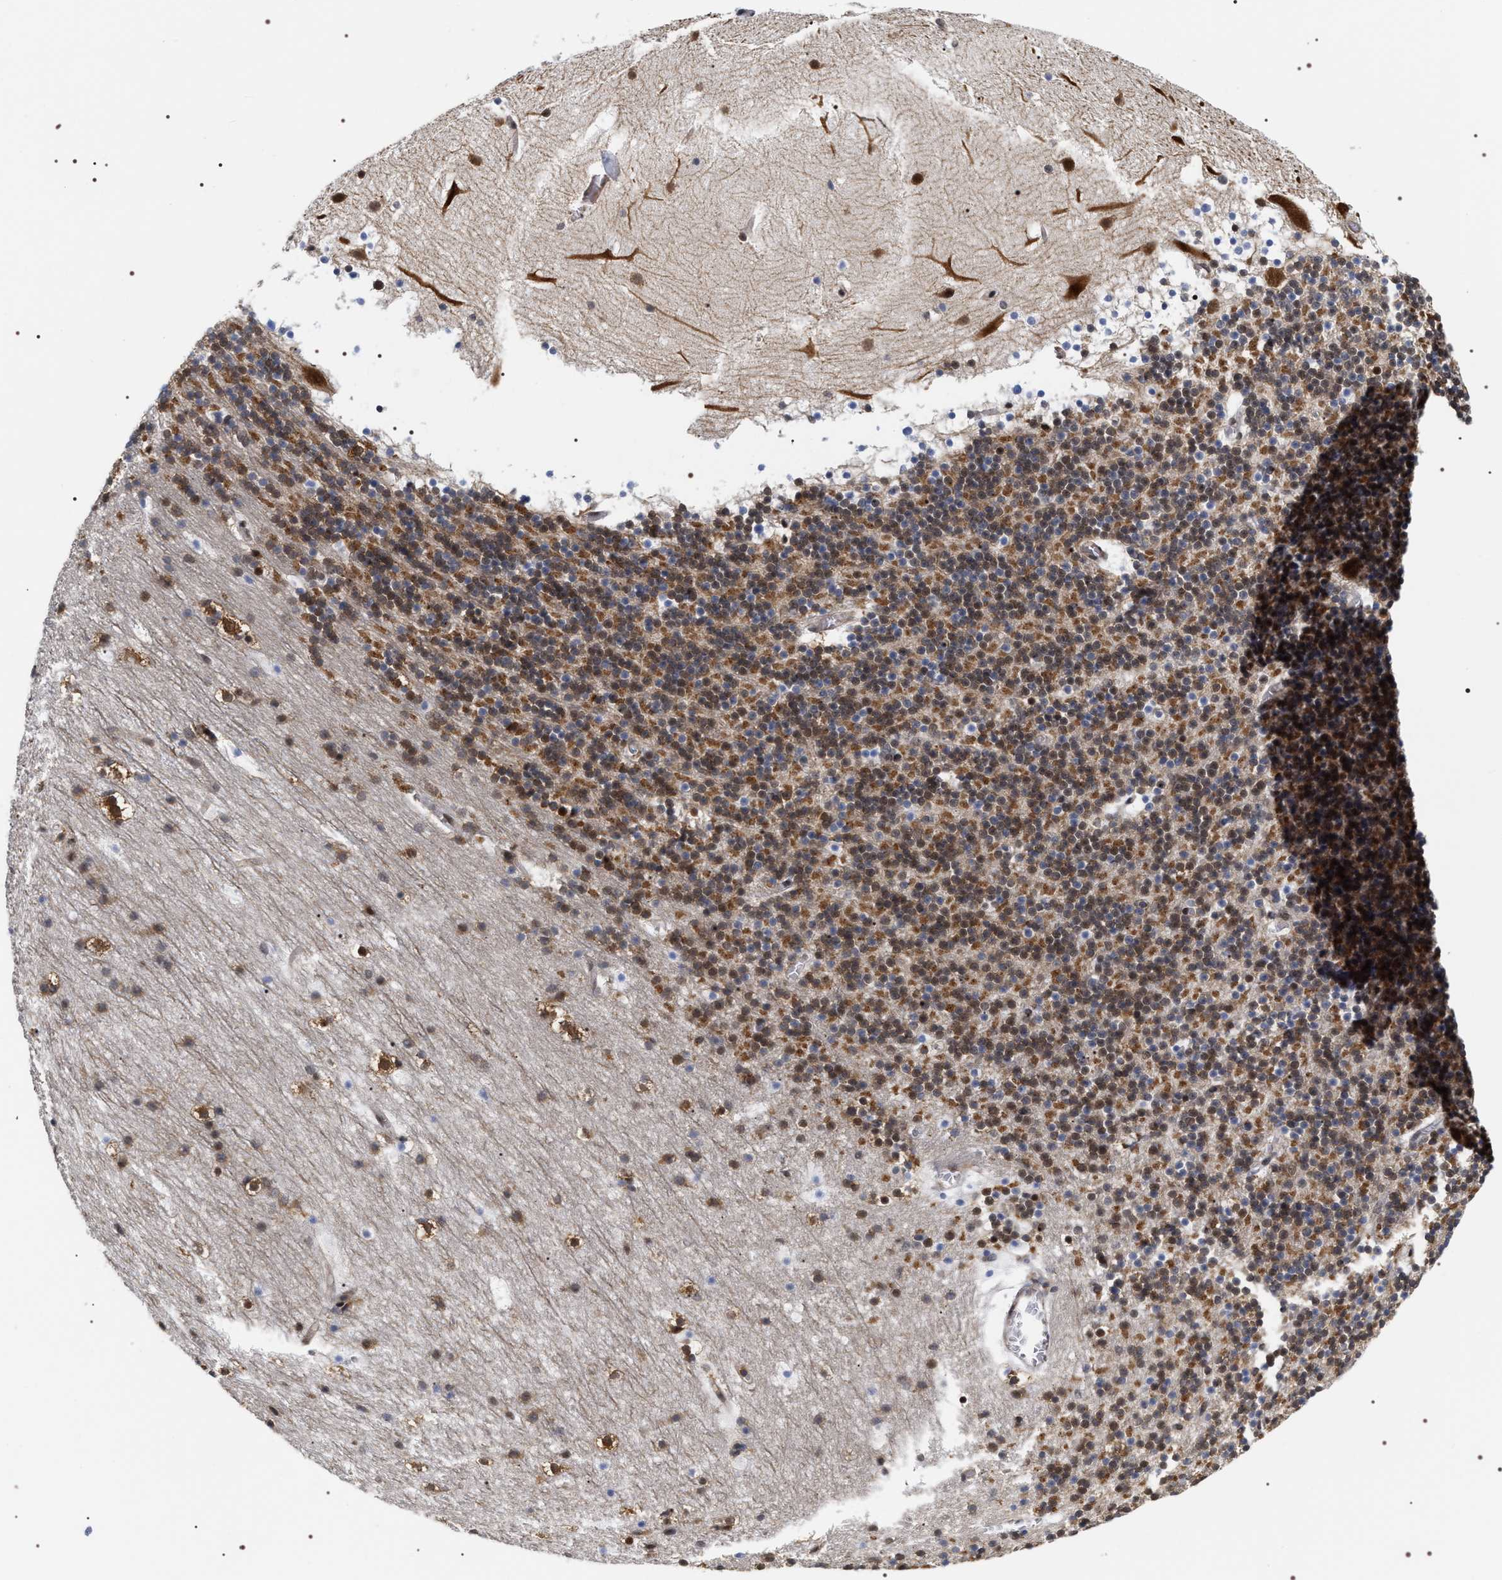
{"staining": {"intensity": "moderate", "quantity": ">75%", "location": "cytoplasmic/membranous,nuclear"}, "tissue": "cerebellum", "cell_type": "Cells in granular layer", "image_type": "normal", "snomed": [{"axis": "morphology", "description": "Normal tissue, NOS"}, {"axis": "topography", "description": "Cerebellum"}], "caption": "IHC micrograph of benign cerebellum: cerebellum stained using IHC reveals medium levels of moderate protein expression localized specifically in the cytoplasmic/membranous,nuclear of cells in granular layer, appearing as a cytoplasmic/membranous,nuclear brown color.", "gene": "BAG6", "patient": {"sex": "male", "age": 45}}